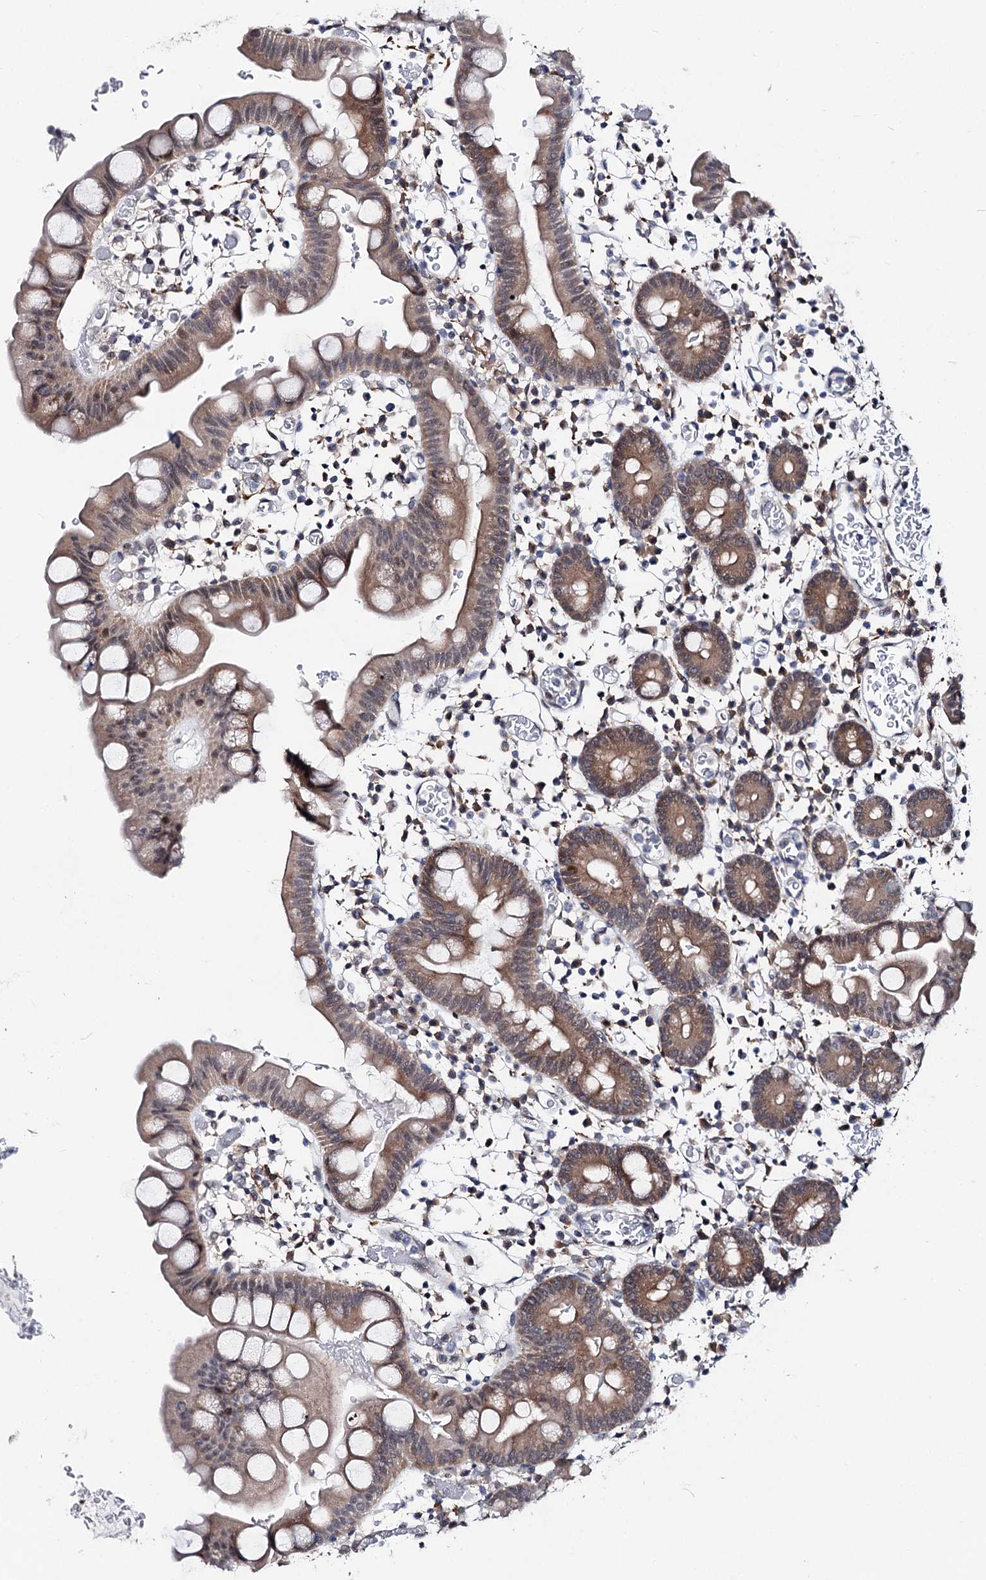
{"staining": {"intensity": "moderate", "quantity": "25%-75%", "location": "cytoplasmic/membranous"}, "tissue": "small intestine", "cell_type": "Glandular cells", "image_type": "normal", "snomed": [{"axis": "morphology", "description": "Normal tissue, NOS"}, {"axis": "topography", "description": "Stomach, upper"}, {"axis": "topography", "description": "Stomach, lower"}, {"axis": "topography", "description": "Small intestine"}], "caption": "Moderate cytoplasmic/membranous expression for a protein is present in approximately 25%-75% of glandular cells of normal small intestine using IHC.", "gene": "CAPRIN2", "patient": {"sex": "male", "age": 68}}